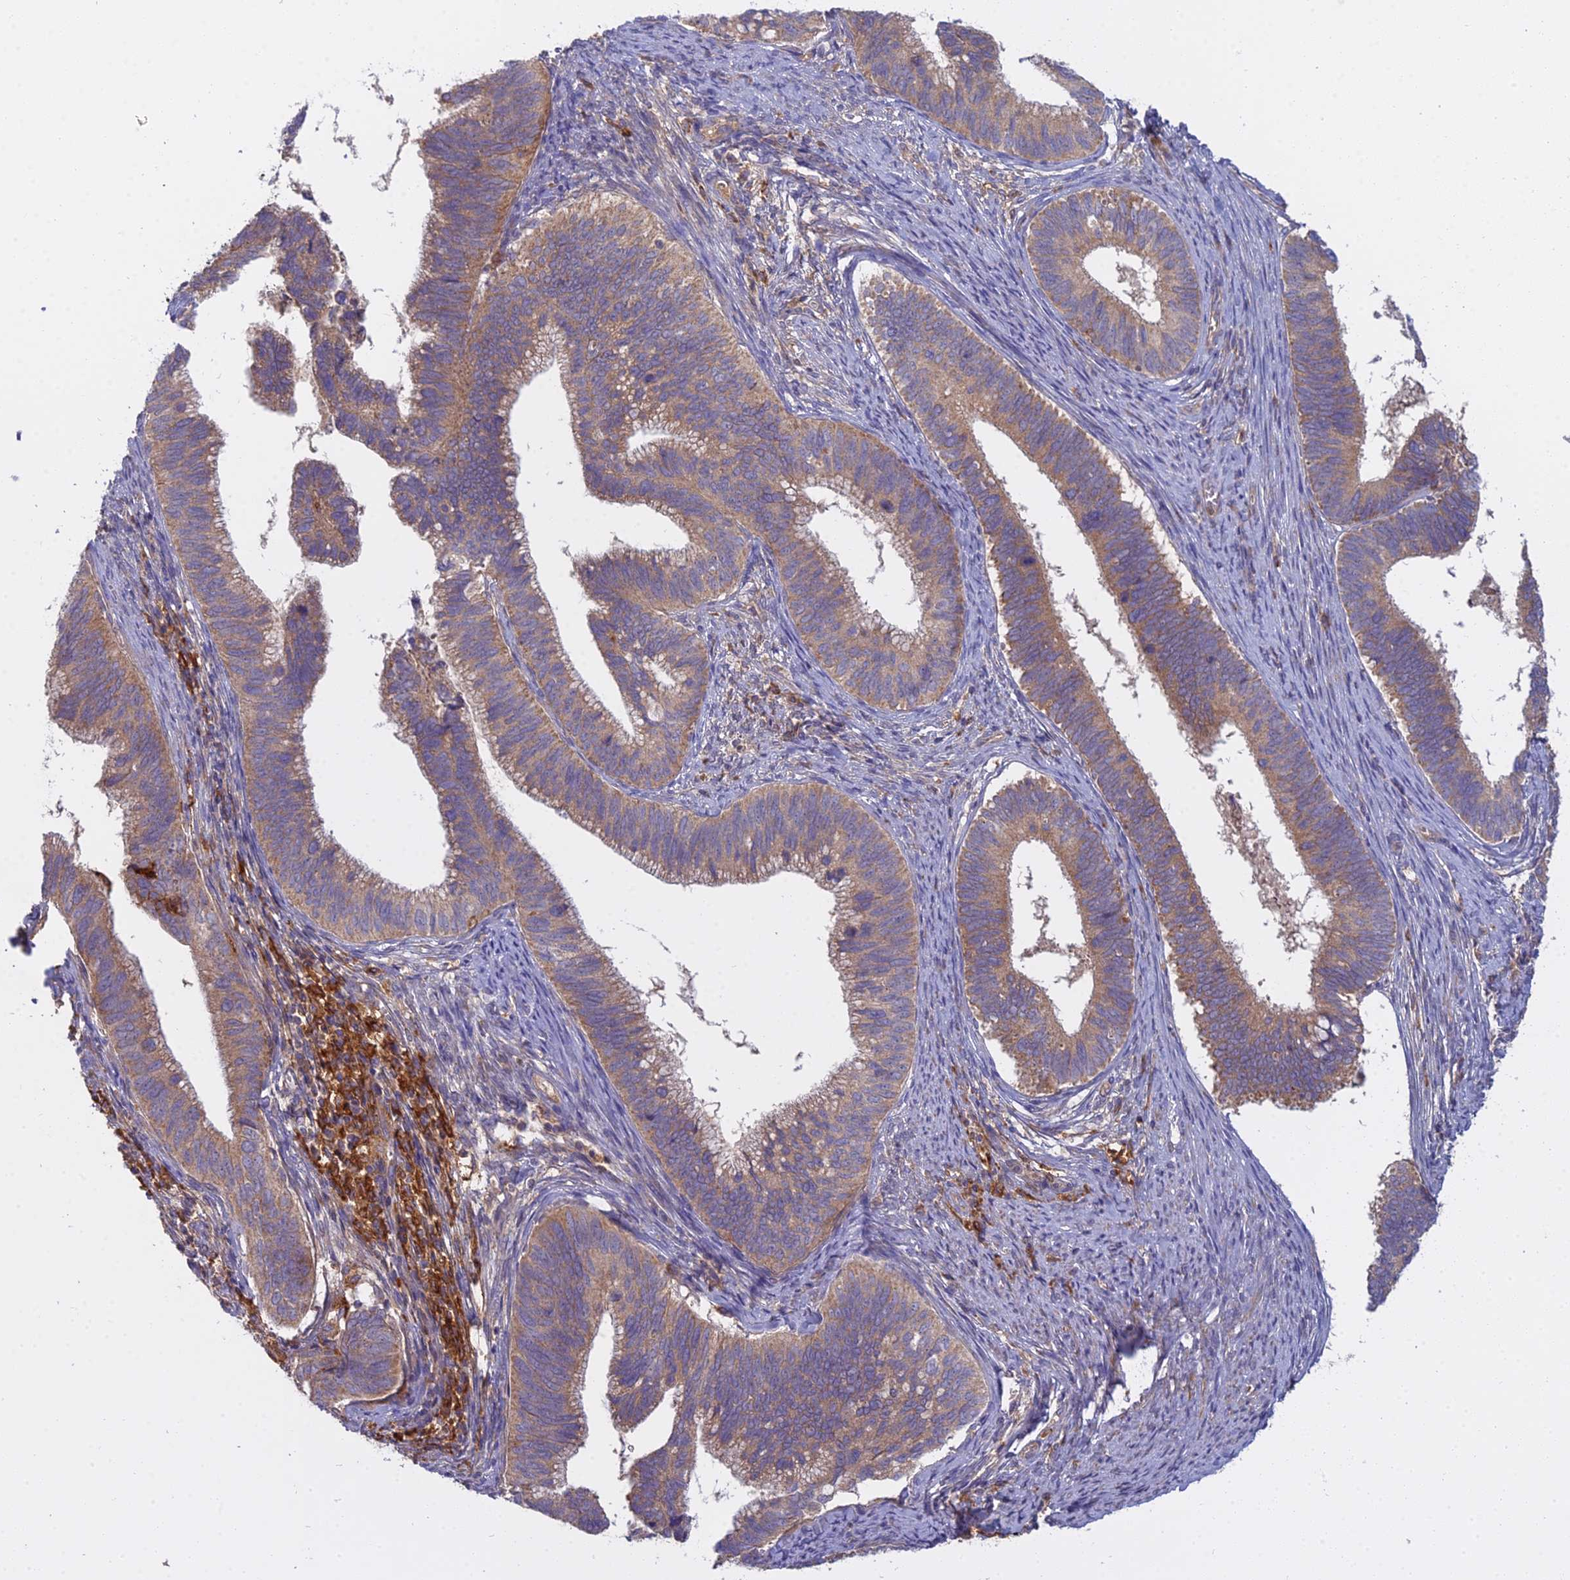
{"staining": {"intensity": "moderate", "quantity": ">75%", "location": "cytoplasmic/membranous"}, "tissue": "cervical cancer", "cell_type": "Tumor cells", "image_type": "cancer", "snomed": [{"axis": "morphology", "description": "Adenocarcinoma, NOS"}, {"axis": "topography", "description": "Cervix"}], "caption": "Cervical adenocarcinoma stained for a protein (brown) demonstrates moderate cytoplasmic/membranous positive expression in approximately >75% of tumor cells.", "gene": "CCDC167", "patient": {"sex": "female", "age": 42}}